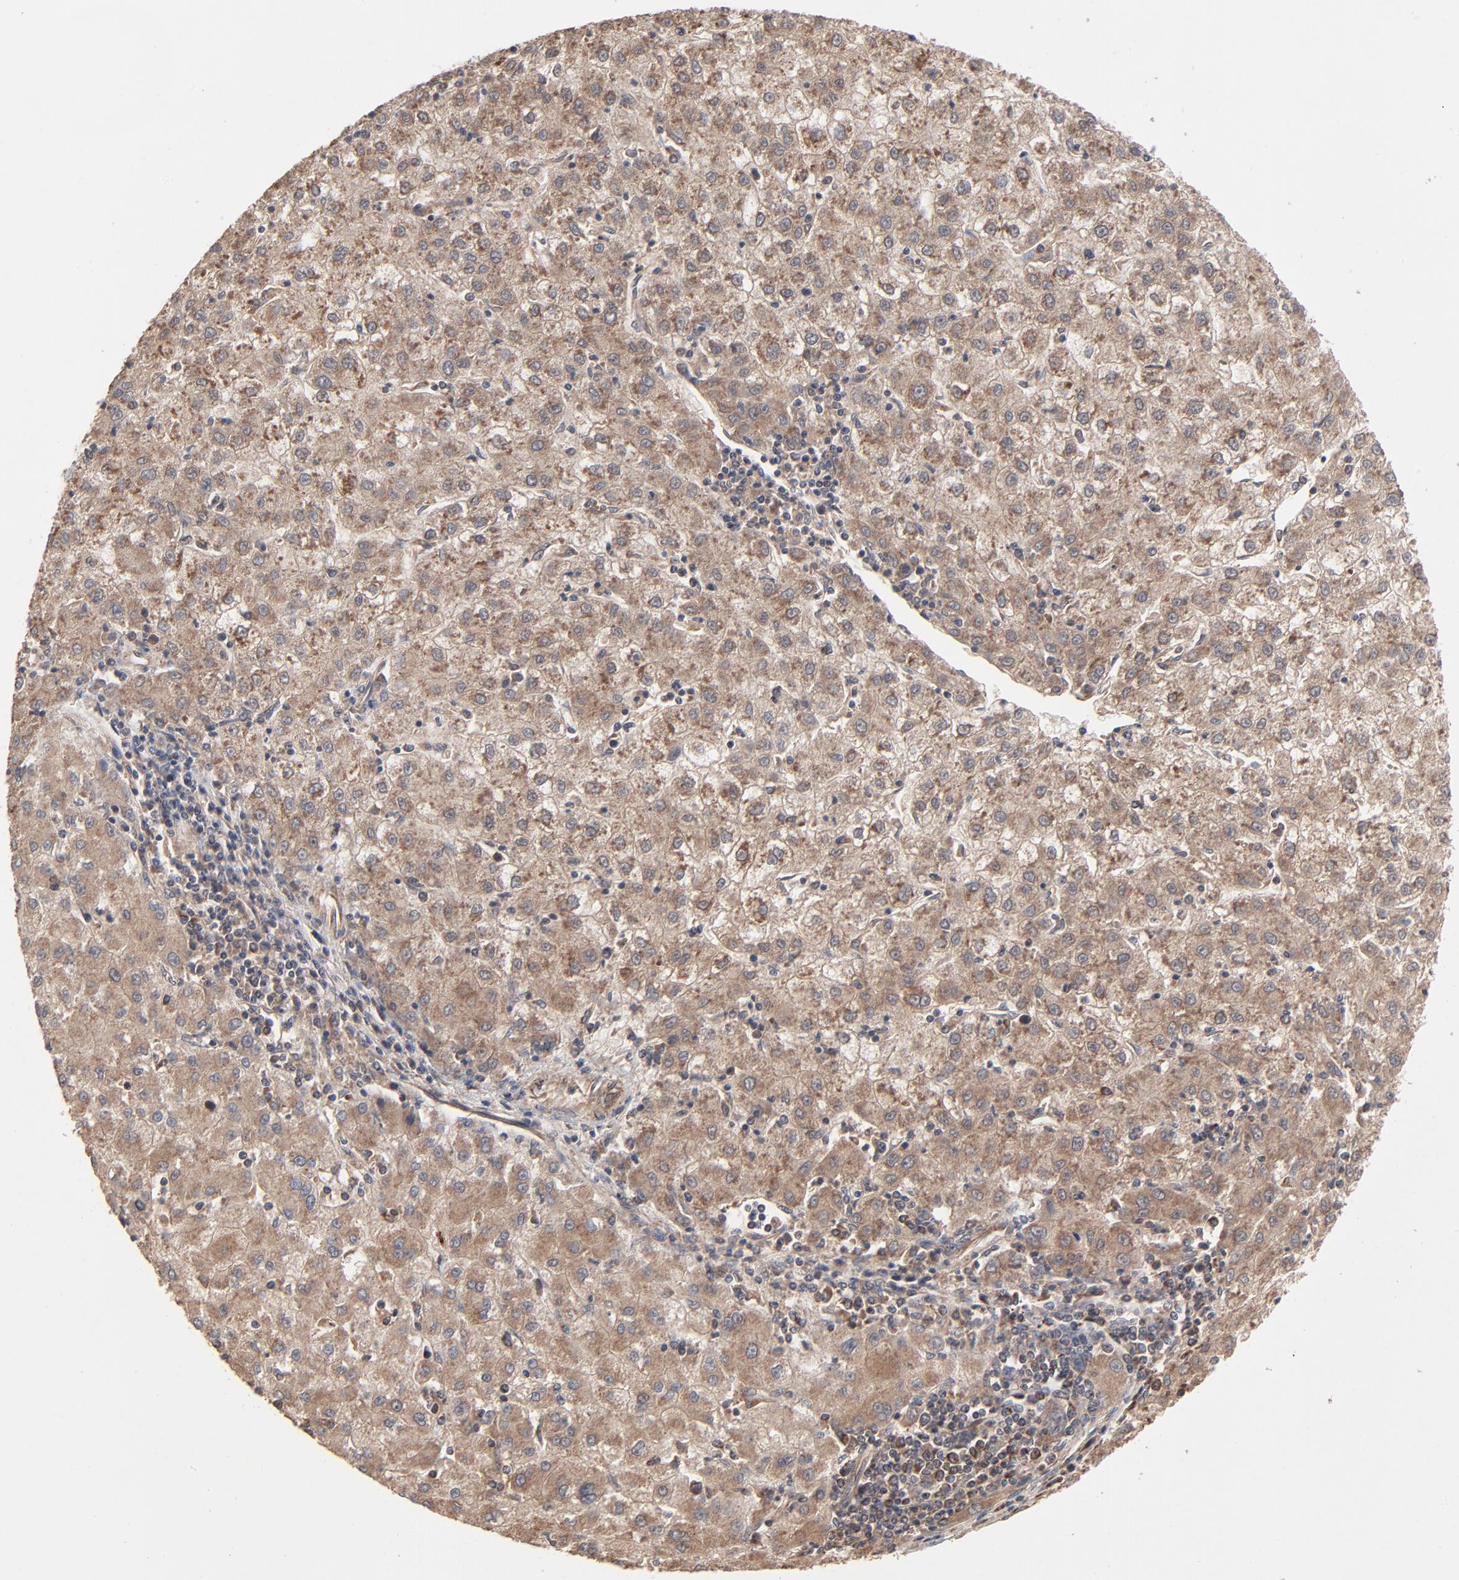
{"staining": {"intensity": "moderate", "quantity": ">75%", "location": "cytoplasmic/membranous"}, "tissue": "liver cancer", "cell_type": "Tumor cells", "image_type": "cancer", "snomed": [{"axis": "morphology", "description": "Carcinoma, Hepatocellular, NOS"}, {"axis": "topography", "description": "Liver"}], "caption": "DAB (3,3'-diaminobenzidine) immunohistochemical staining of liver cancer (hepatocellular carcinoma) reveals moderate cytoplasmic/membranous protein positivity in about >75% of tumor cells.", "gene": "ABLIM3", "patient": {"sex": "male", "age": 72}}